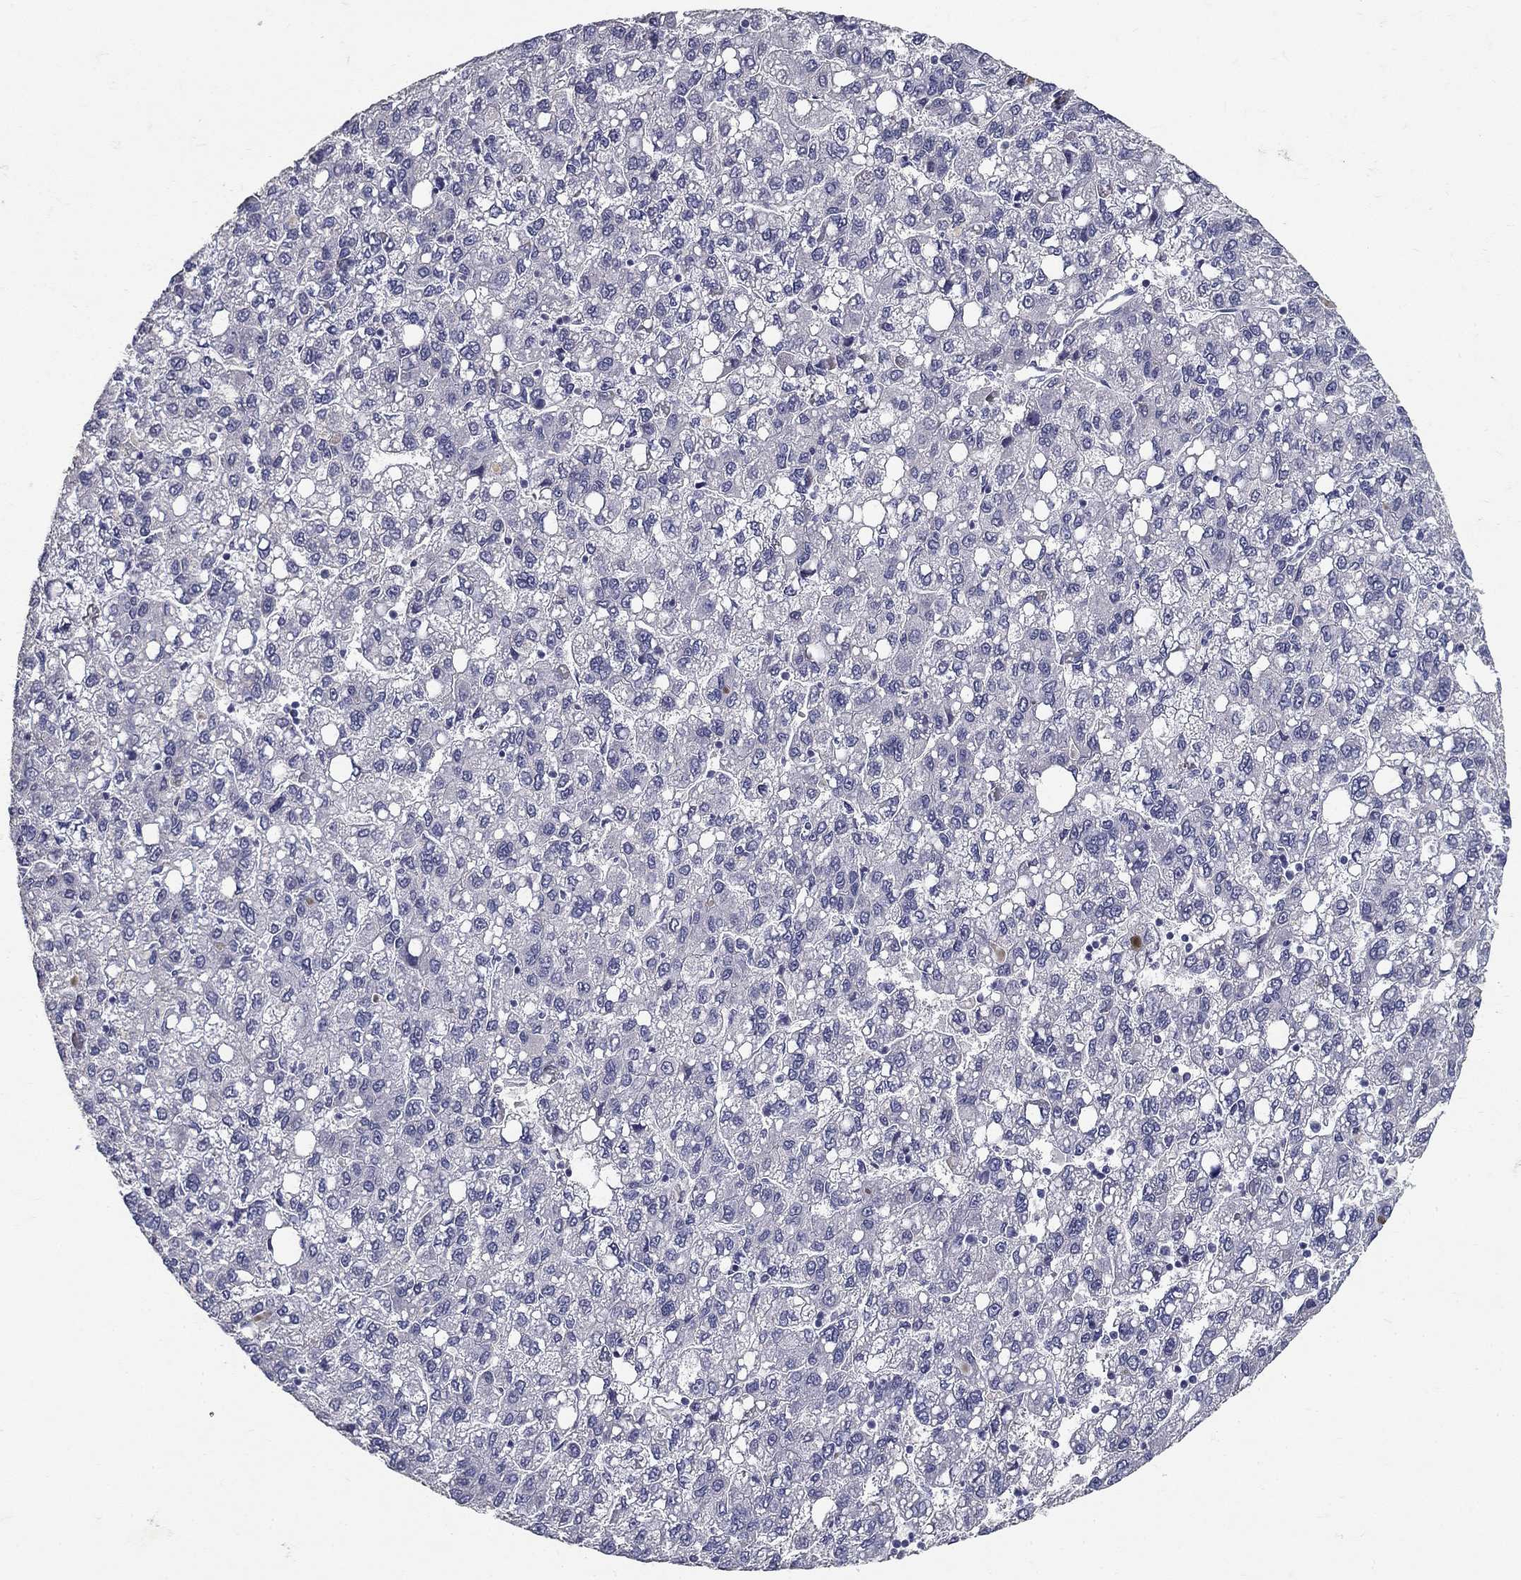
{"staining": {"intensity": "negative", "quantity": "none", "location": "none"}, "tissue": "liver cancer", "cell_type": "Tumor cells", "image_type": "cancer", "snomed": [{"axis": "morphology", "description": "Carcinoma, Hepatocellular, NOS"}, {"axis": "topography", "description": "Liver"}], "caption": "Tumor cells show no significant protein staining in liver cancer.", "gene": "POMC", "patient": {"sex": "female", "age": 82}}